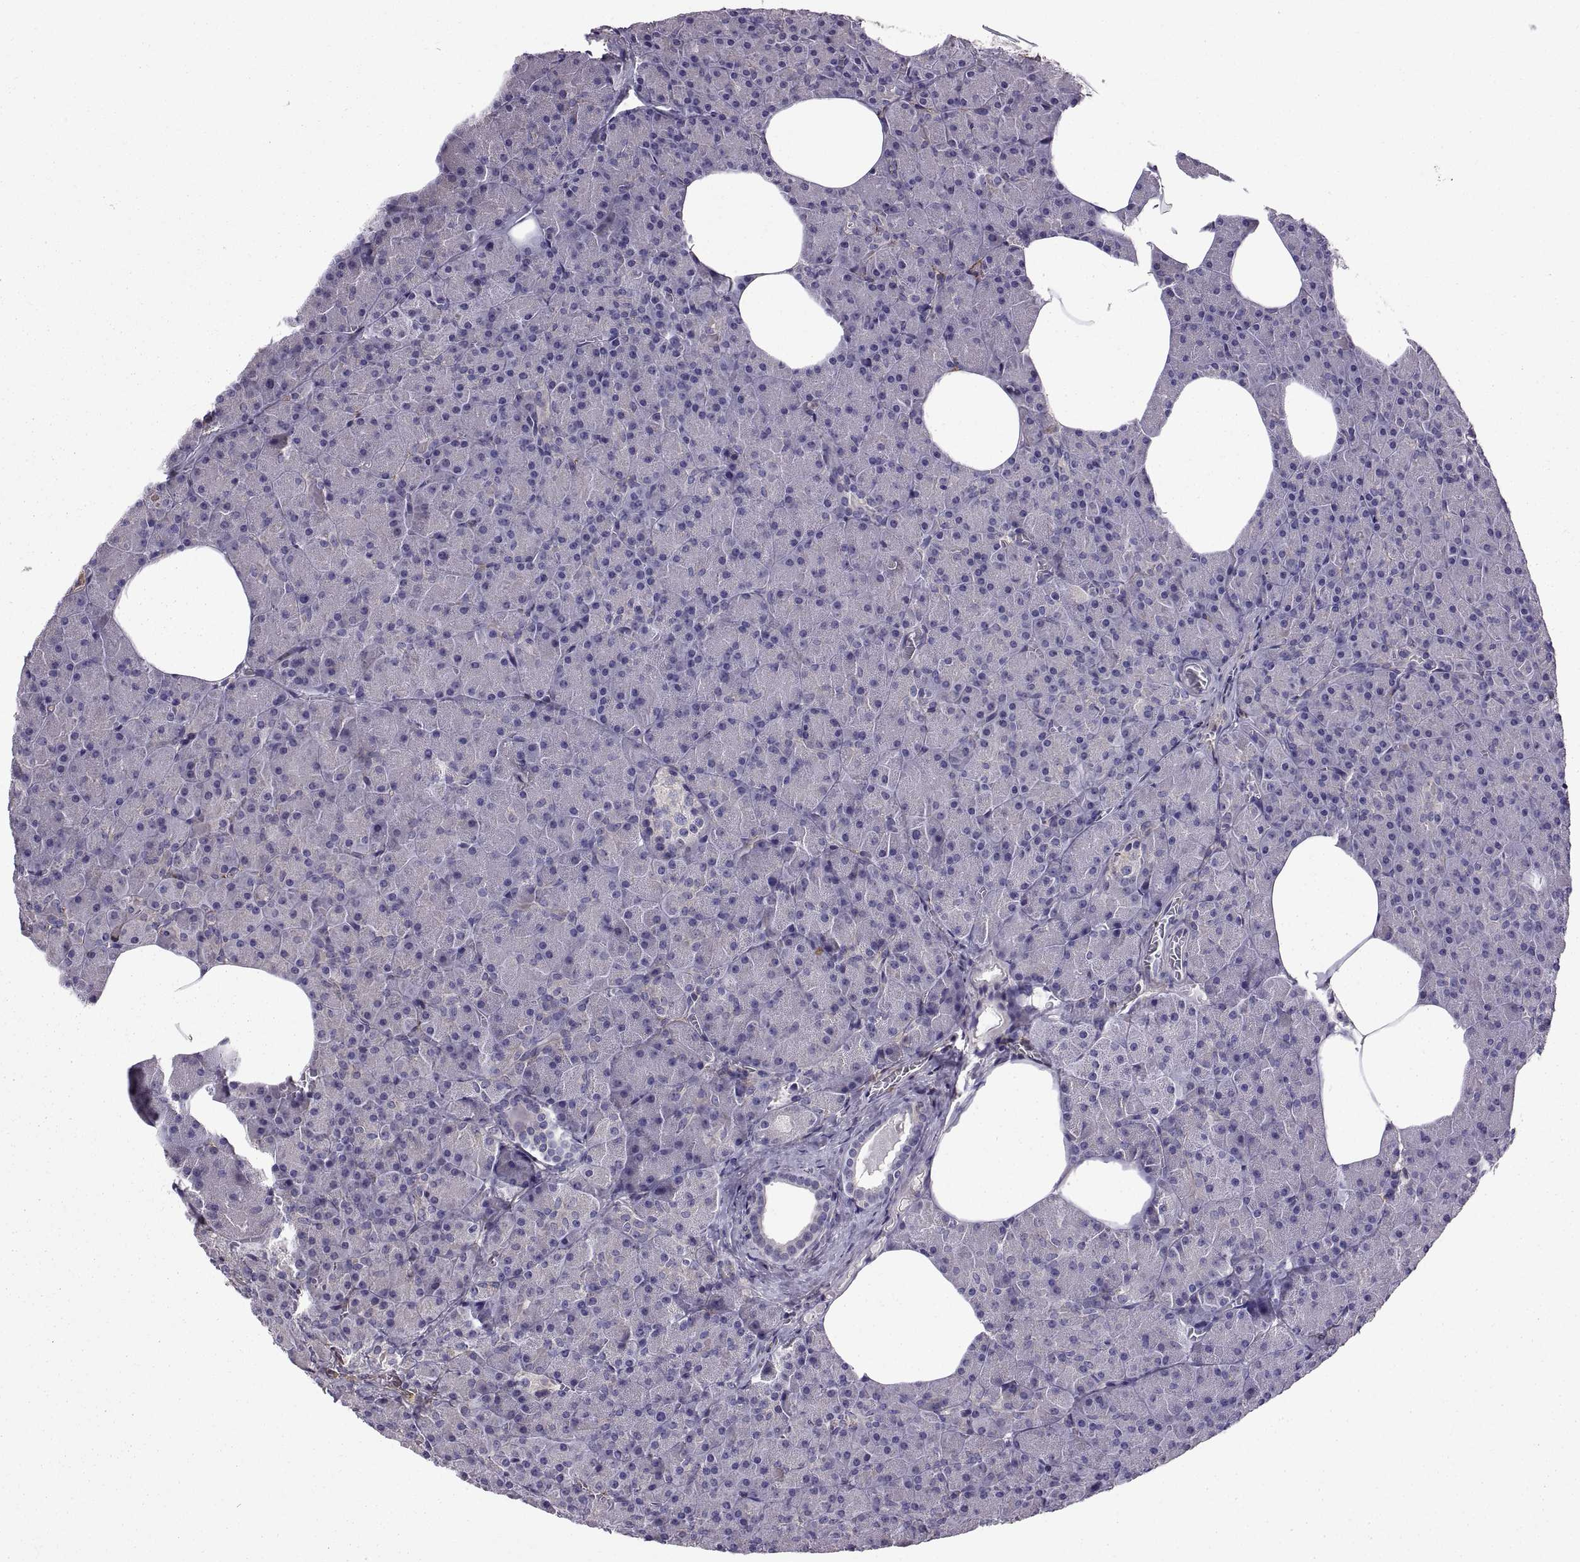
{"staining": {"intensity": "negative", "quantity": "none", "location": "none"}, "tissue": "pancreas", "cell_type": "Exocrine glandular cells", "image_type": "normal", "snomed": [{"axis": "morphology", "description": "Normal tissue, NOS"}, {"axis": "topography", "description": "Pancreas"}], "caption": "DAB (3,3'-diaminobenzidine) immunohistochemical staining of normal human pancreas exhibits no significant expression in exocrine glandular cells.", "gene": "EMILIN2", "patient": {"sex": "female", "age": 45}}